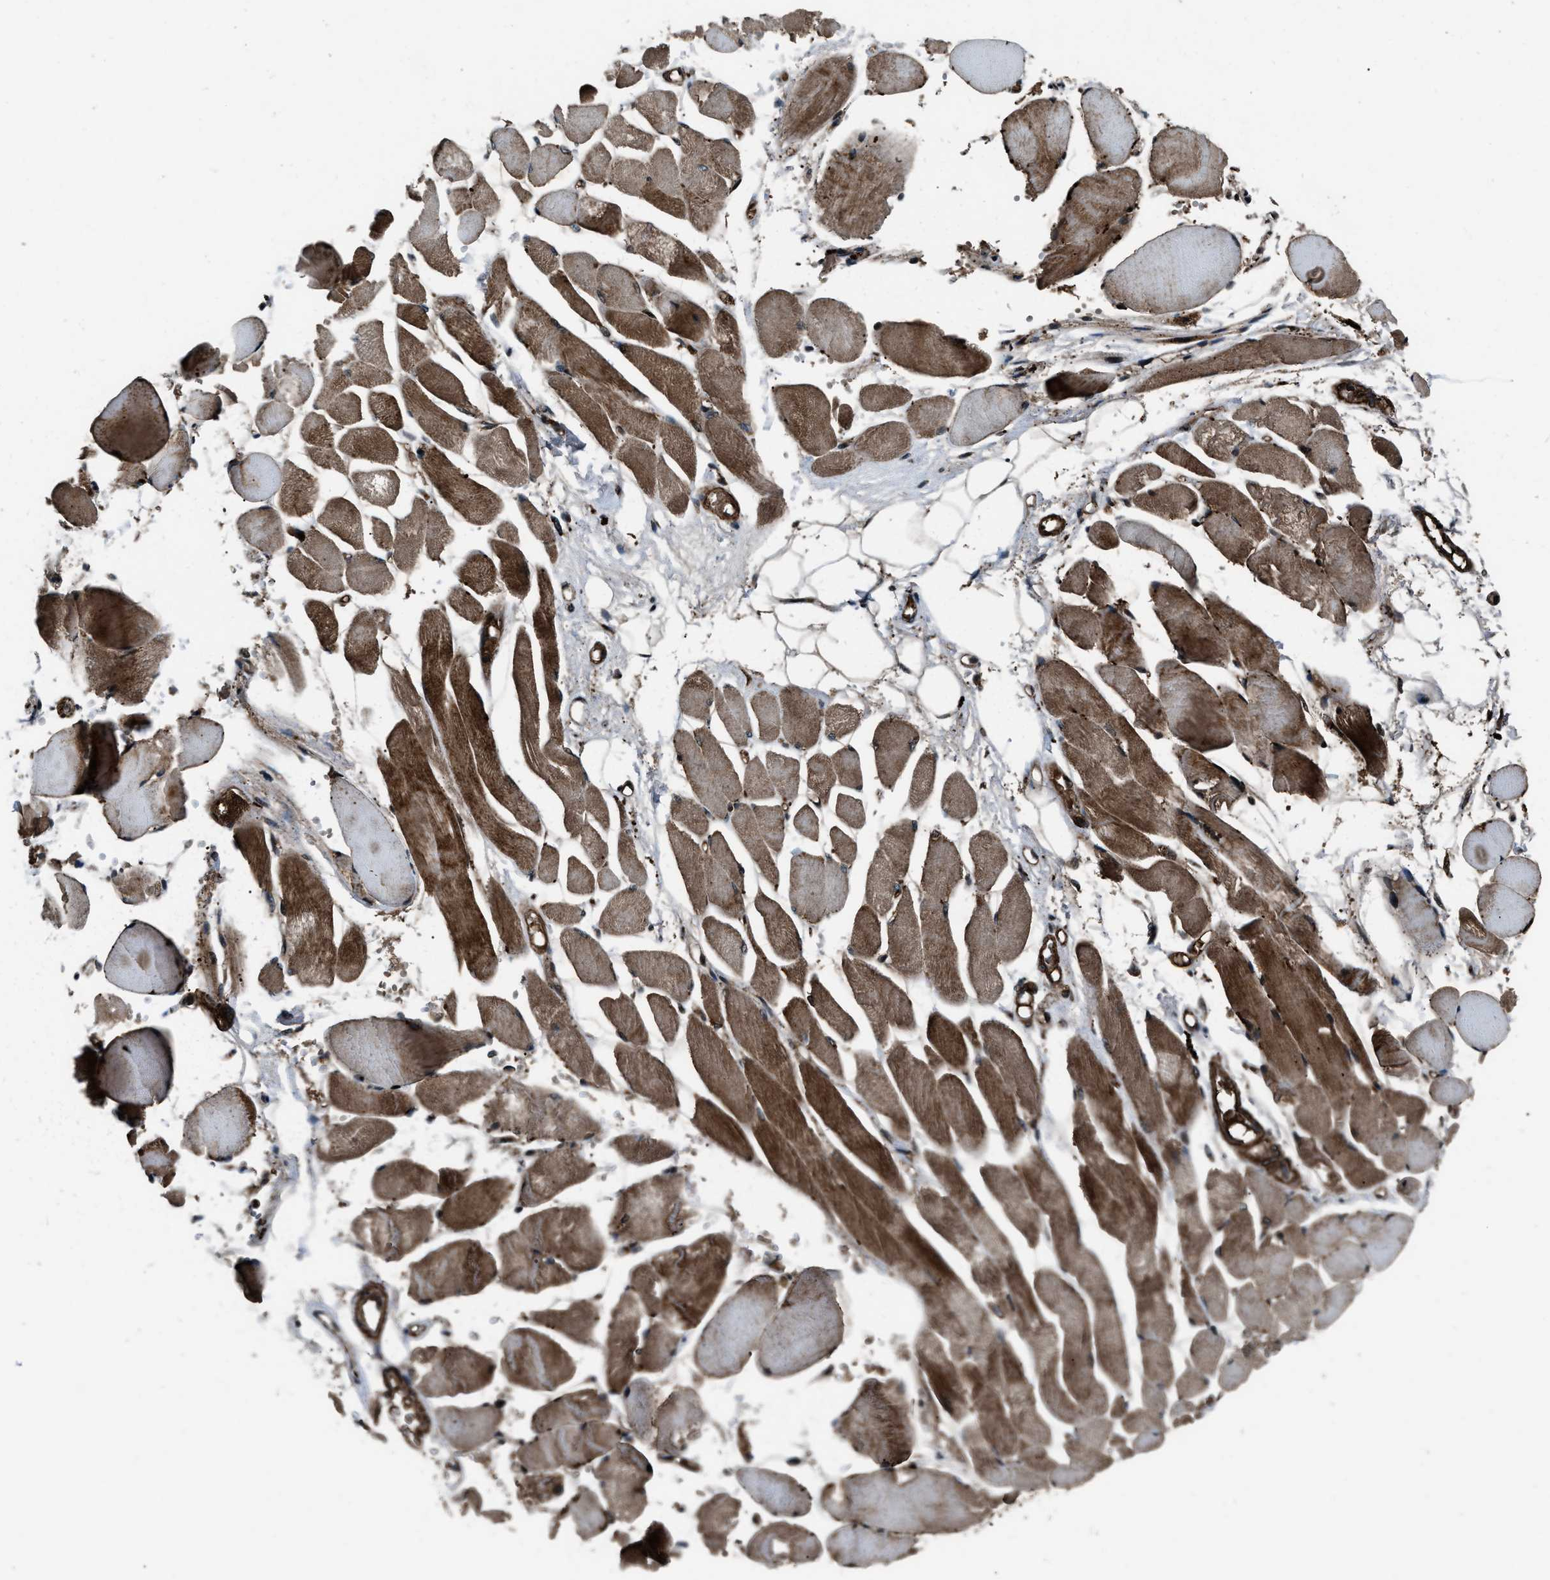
{"staining": {"intensity": "strong", "quantity": ">75%", "location": "cytoplasmic/membranous"}, "tissue": "skeletal muscle", "cell_type": "Myocytes", "image_type": "normal", "snomed": [{"axis": "morphology", "description": "Normal tissue, NOS"}, {"axis": "topography", "description": "Skeletal muscle"}, {"axis": "topography", "description": "Peripheral nerve tissue"}], "caption": "Myocytes demonstrate high levels of strong cytoplasmic/membranous staining in approximately >75% of cells in benign skeletal muscle.", "gene": "IRAK4", "patient": {"sex": "female", "age": 84}}